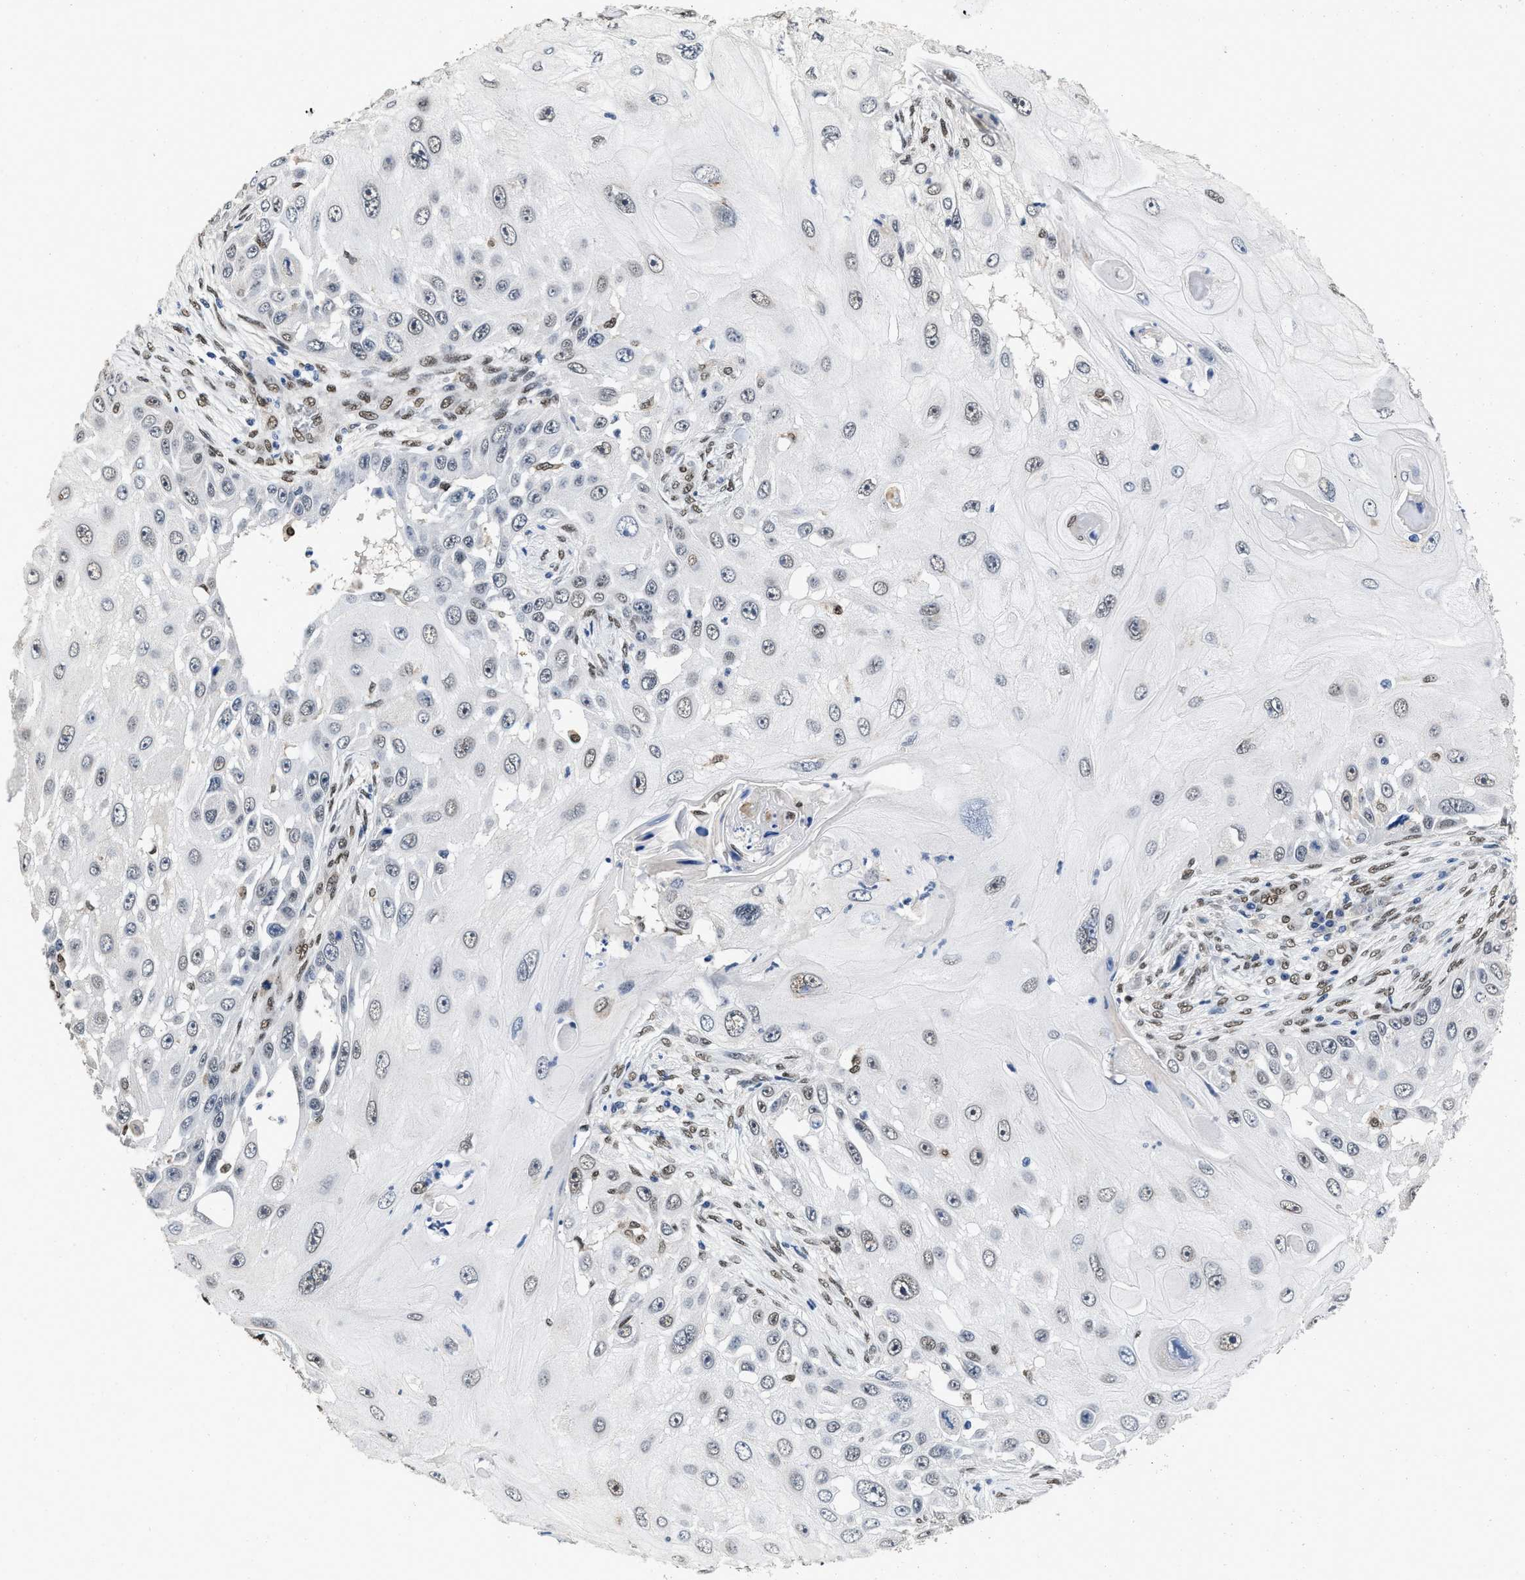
{"staining": {"intensity": "weak", "quantity": "<25%", "location": "nuclear"}, "tissue": "skin cancer", "cell_type": "Tumor cells", "image_type": "cancer", "snomed": [{"axis": "morphology", "description": "Squamous cell carcinoma, NOS"}, {"axis": "topography", "description": "Skin"}], "caption": "DAB immunohistochemical staining of human squamous cell carcinoma (skin) displays no significant expression in tumor cells. (DAB IHC visualized using brightfield microscopy, high magnification).", "gene": "QKI", "patient": {"sex": "female", "age": 44}}